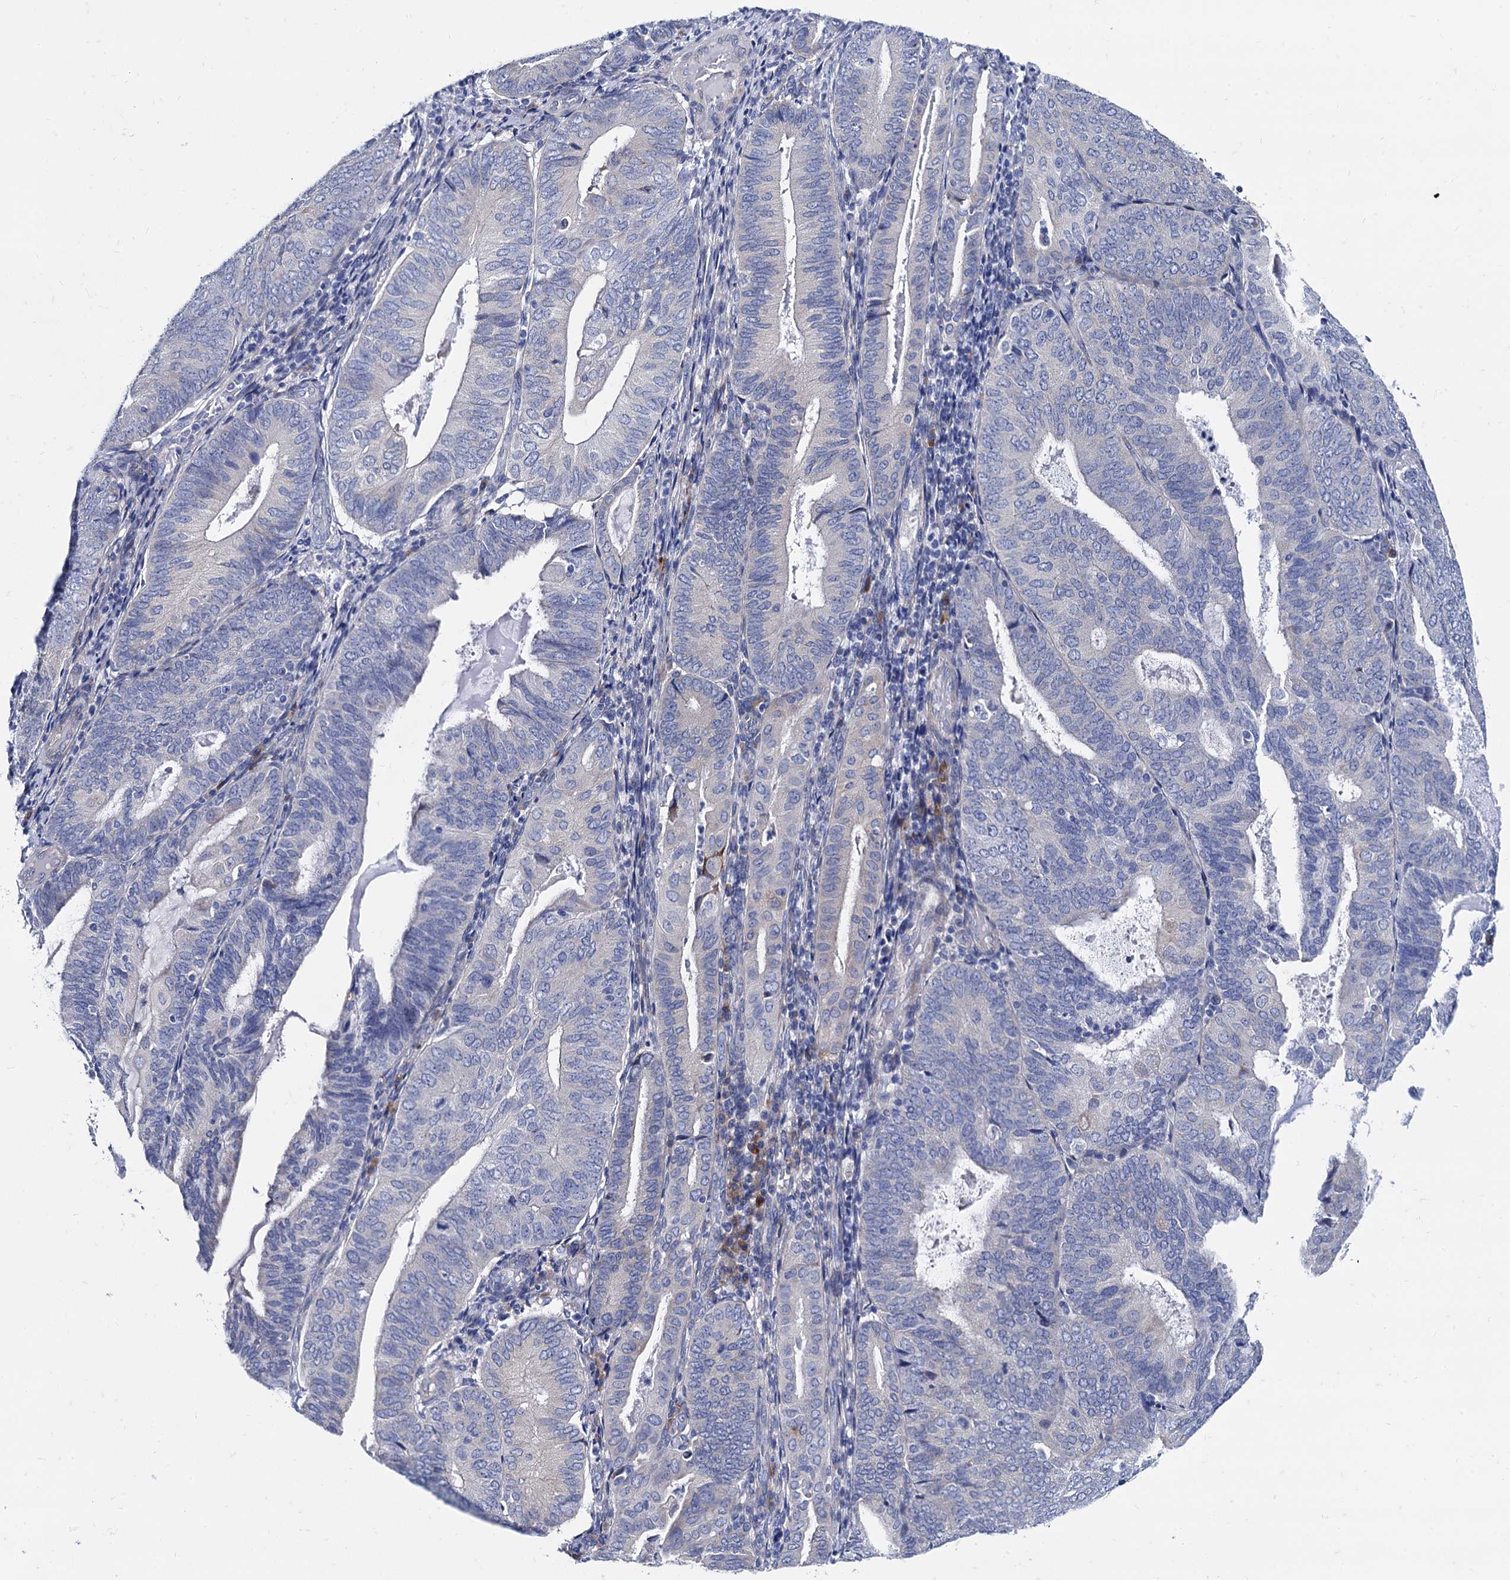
{"staining": {"intensity": "negative", "quantity": "none", "location": "none"}, "tissue": "endometrial cancer", "cell_type": "Tumor cells", "image_type": "cancer", "snomed": [{"axis": "morphology", "description": "Adenocarcinoma, NOS"}, {"axis": "topography", "description": "Endometrium"}], "caption": "IHC of adenocarcinoma (endometrial) shows no staining in tumor cells.", "gene": "FOXR2", "patient": {"sex": "female", "age": 81}}